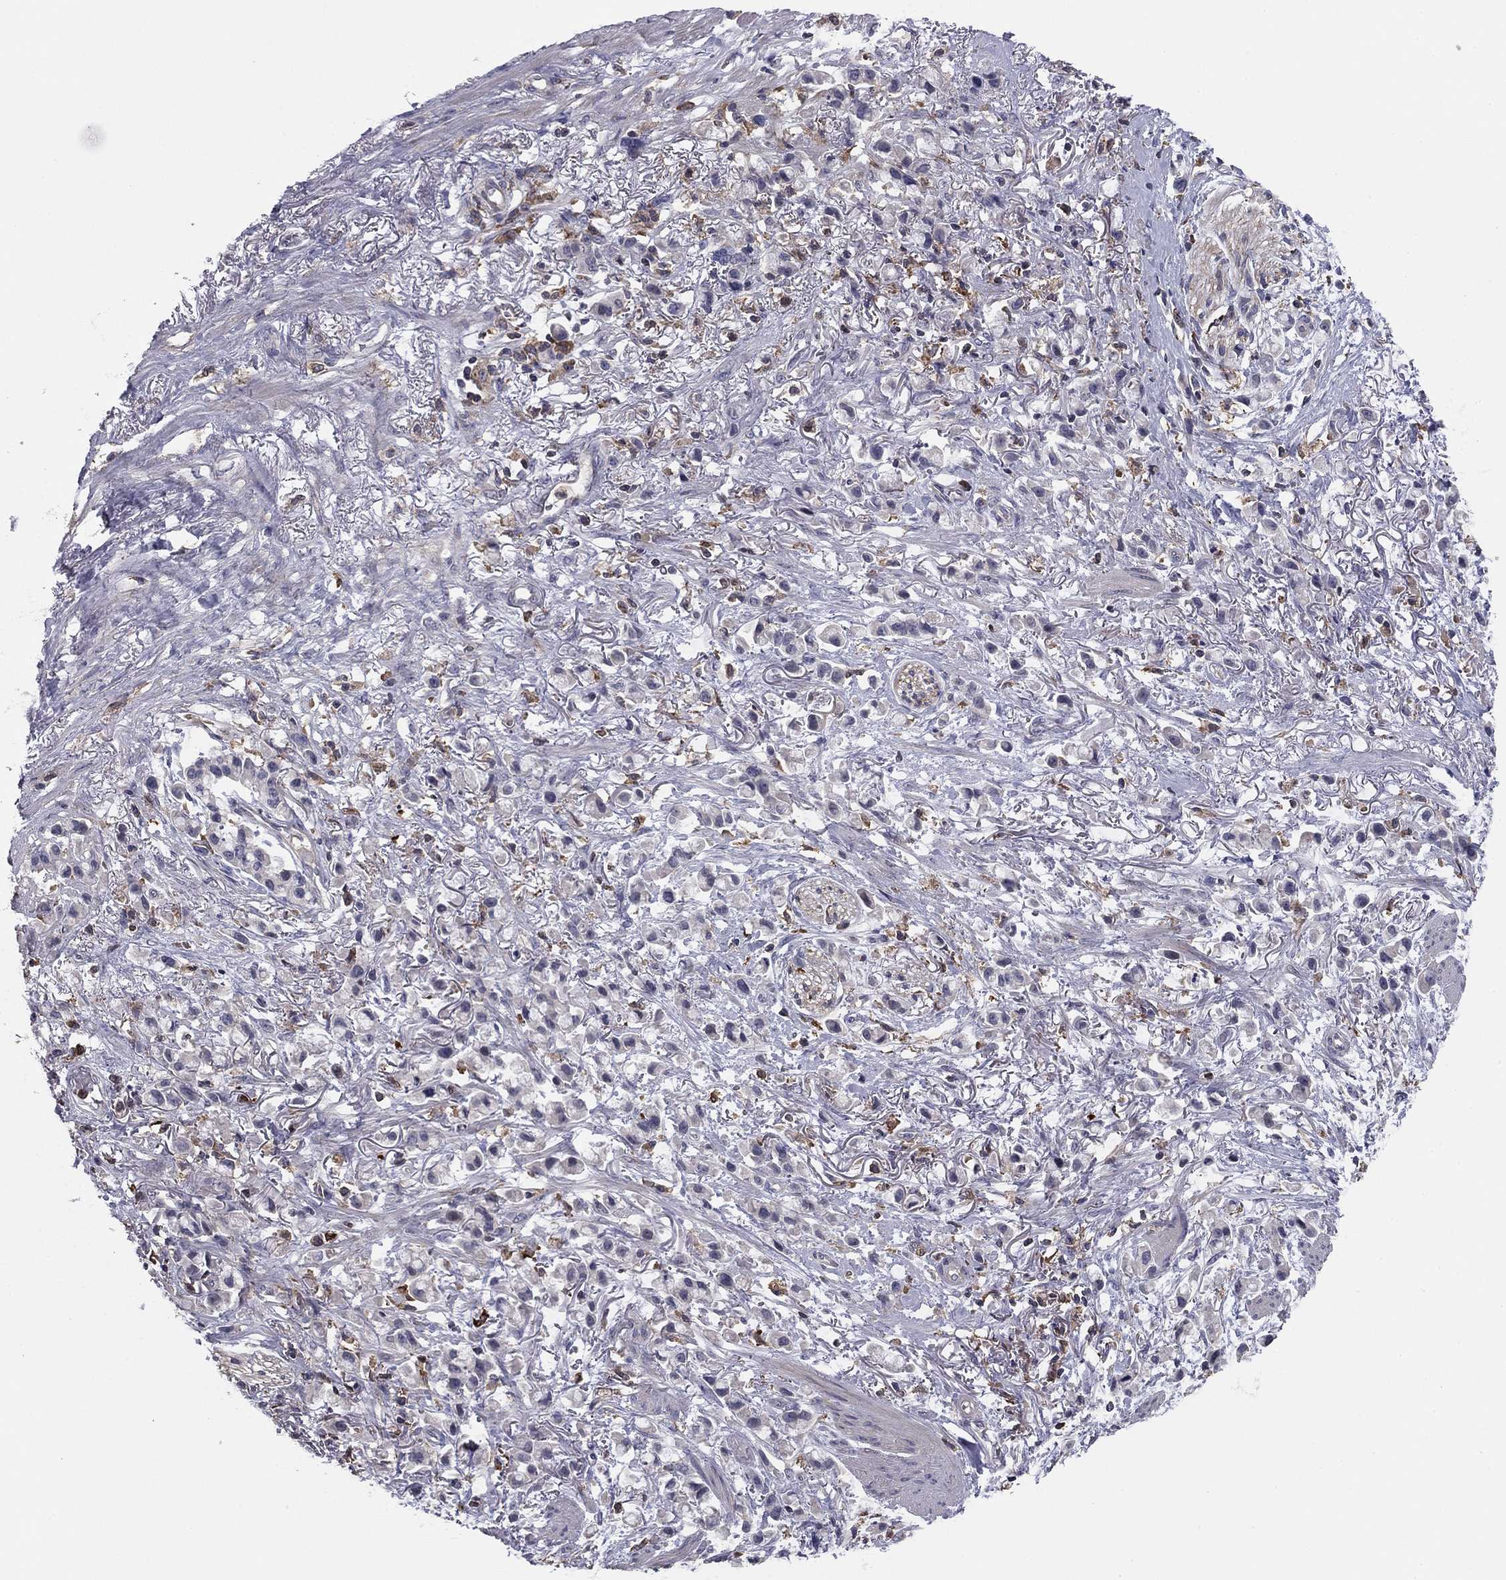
{"staining": {"intensity": "negative", "quantity": "none", "location": "none"}, "tissue": "stomach cancer", "cell_type": "Tumor cells", "image_type": "cancer", "snomed": [{"axis": "morphology", "description": "Adenocarcinoma, NOS"}, {"axis": "topography", "description": "Stomach"}], "caption": "Immunohistochemistry of stomach cancer (adenocarcinoma) demonstrates no staining in tumor cells.", "gene": "PLCB2", "patient": {"sex": "female", "age": 81}}